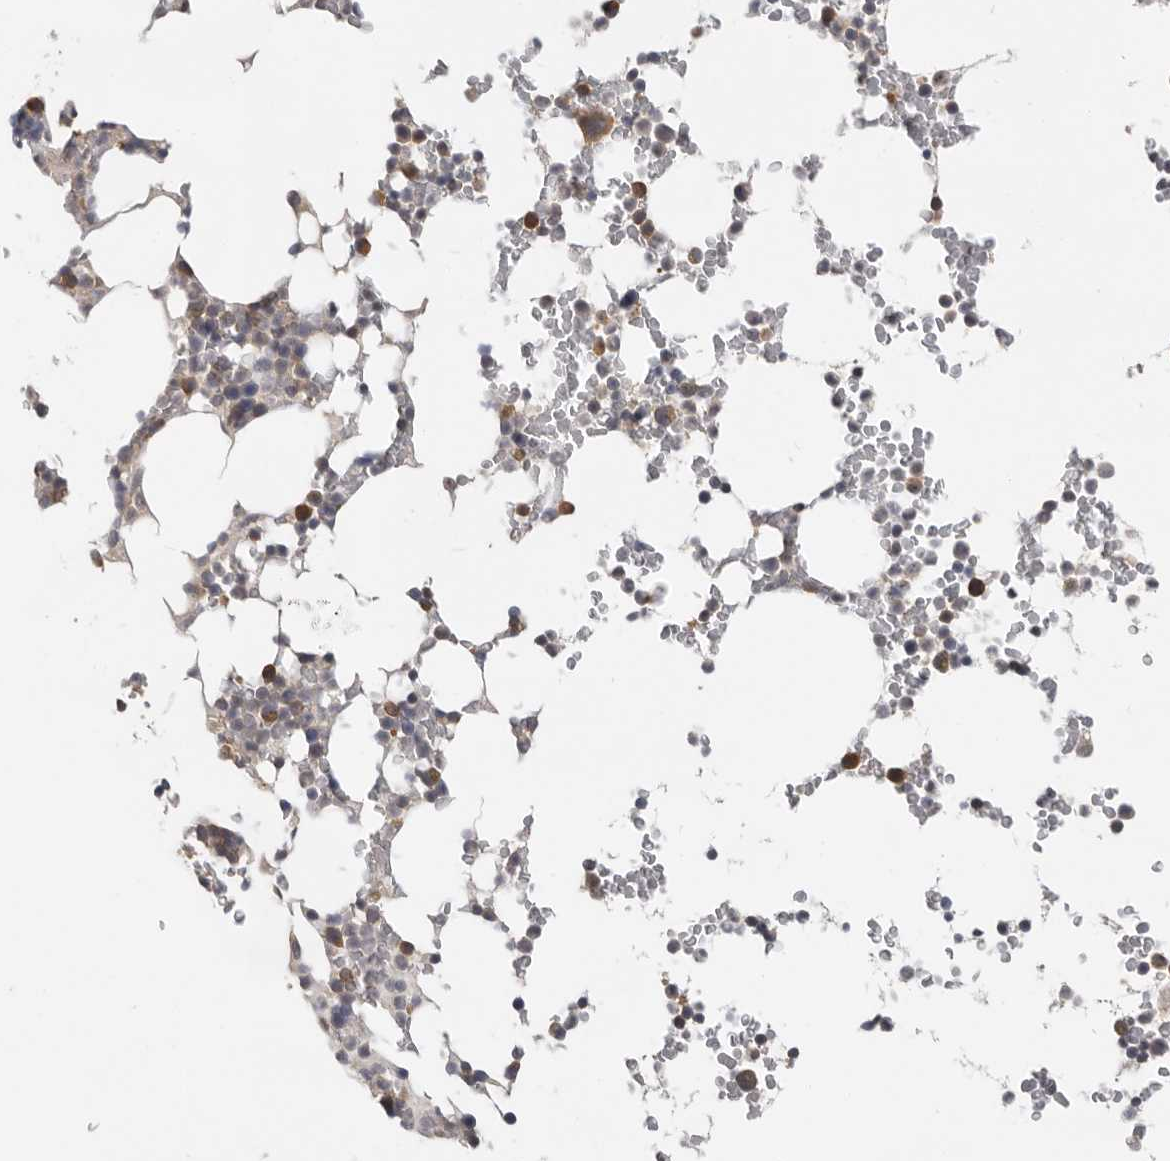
{"staining": {"intensity": "moderate", "quantity": "25%-75%", "location": "cytoplasmic/membranous"}, "tissue": "bone marrow", "cell_type": "Hematopoietic cells", "image_type": "normal", "snomed": [{"axis": "morphology", "description": "Normal tissue, NOS"}, {"axis": "topography", "description": "Bone marrow"}], "caption": "Immunohistochemistry (IHC) (DAB) staining of normal human bone marrow reveals moderate cytoplasmic/membranous protein positivity in about 25%-75% of hematopoietic cells.", "gene": "PPP1R42", "patient": {"sex": "male", "age": 58}}